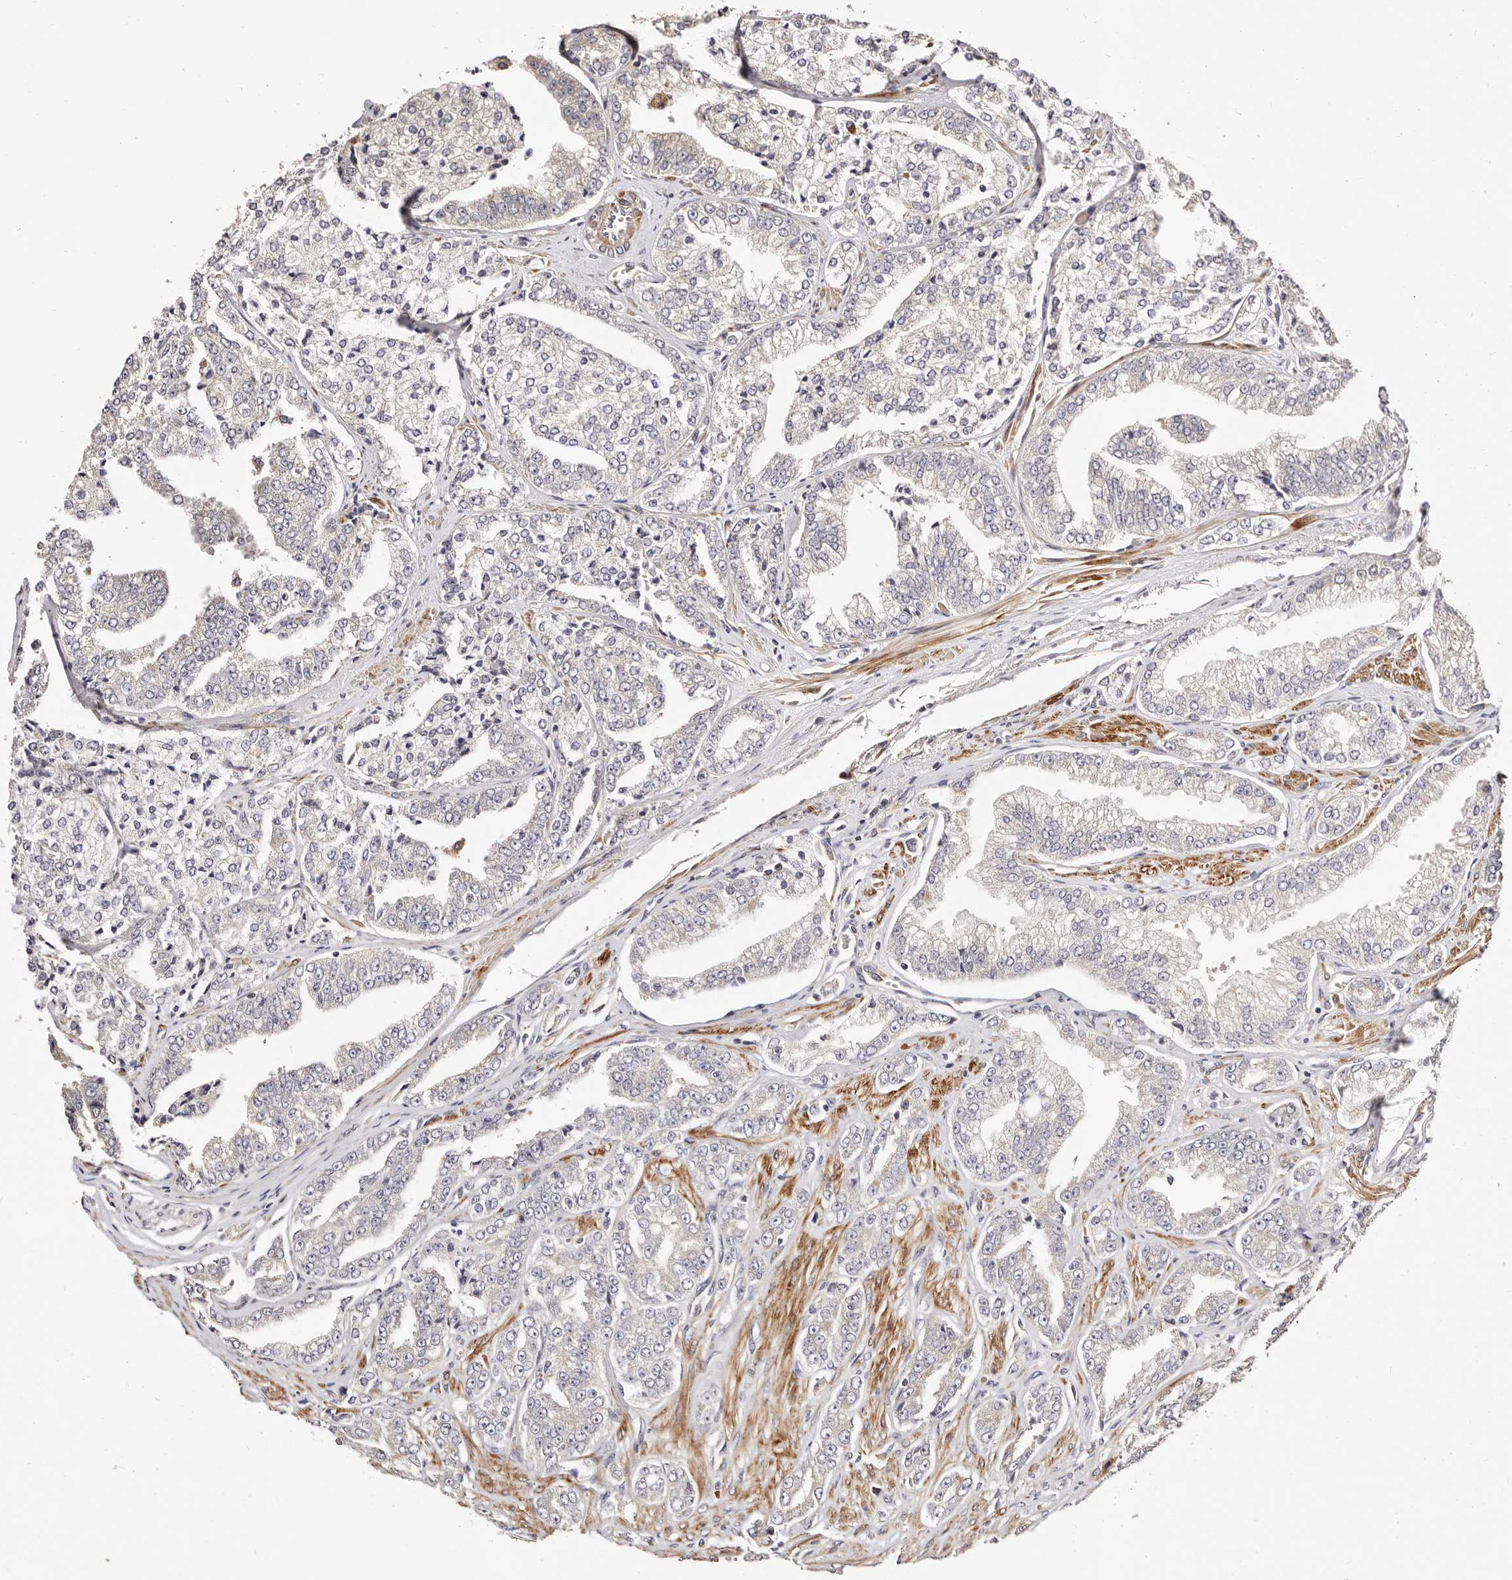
{"staining": {"intensity": "weak", "quantity": "<25%", "location": "cytoplasmic/membranous"}, "tissue": "prostate cancer", "cell_type": "Tumor cells", "image_type": "cancer", "snomed": [{"axis": "morphology", "description": "Adenocarcinoma, High grade"}, {"axis": "topography", "description": "Prostate"}], "caption": "A histopathology image of human prostate cancer is negative for staining in tumor cells.", "gene": "MAPK1", "patient": {"sex": "male", "age": 71}}